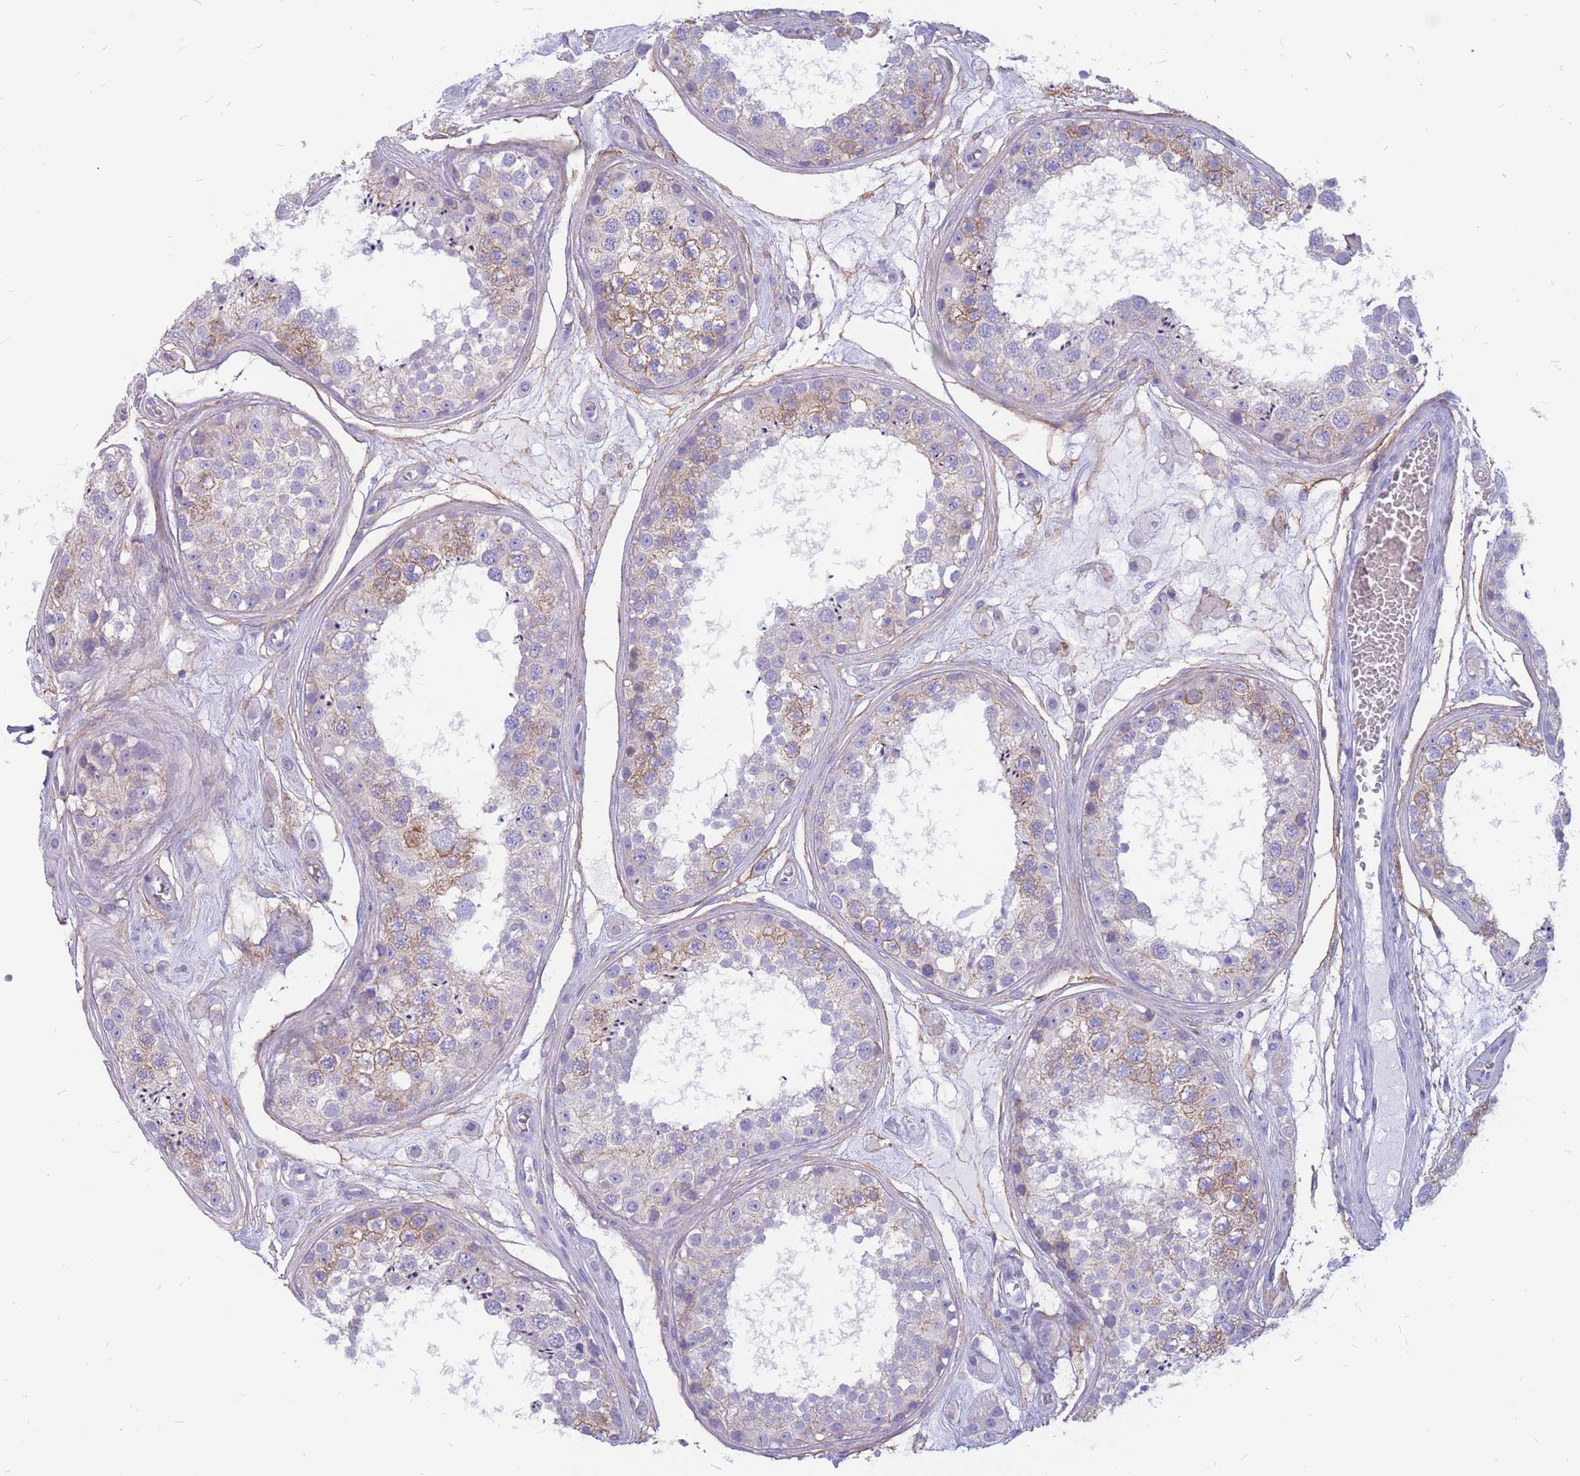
{"staining": {"intensity": "moderate", "quantity": "<25%", "location": "cytoplasmic/membranous"}, "tissue": "testis", "cell_type": "Cells in seminiferous ducts", "image_type": "normal", "snomed": [{"axis": "morphology", "description": "Normal tissue, NOS"}, {"axis": "topography", "description": "Testis"}], "caption": "Immunohistochemistry staining of unremarkable testis, which reveals low levels of moderate cytoplasmic/membranous expression in approximately <25% of cells in seminiferous ducts indicating moderate cytoplasmic/membranous protein staining. The staining was performed using DAB (3,3'-diaminobenzidine) (brown) for protein detection and nuclei were counterstained in hematoxylin (blue).", "gene": "ADD2", "patient": {"sex": "male", "age": 25}}